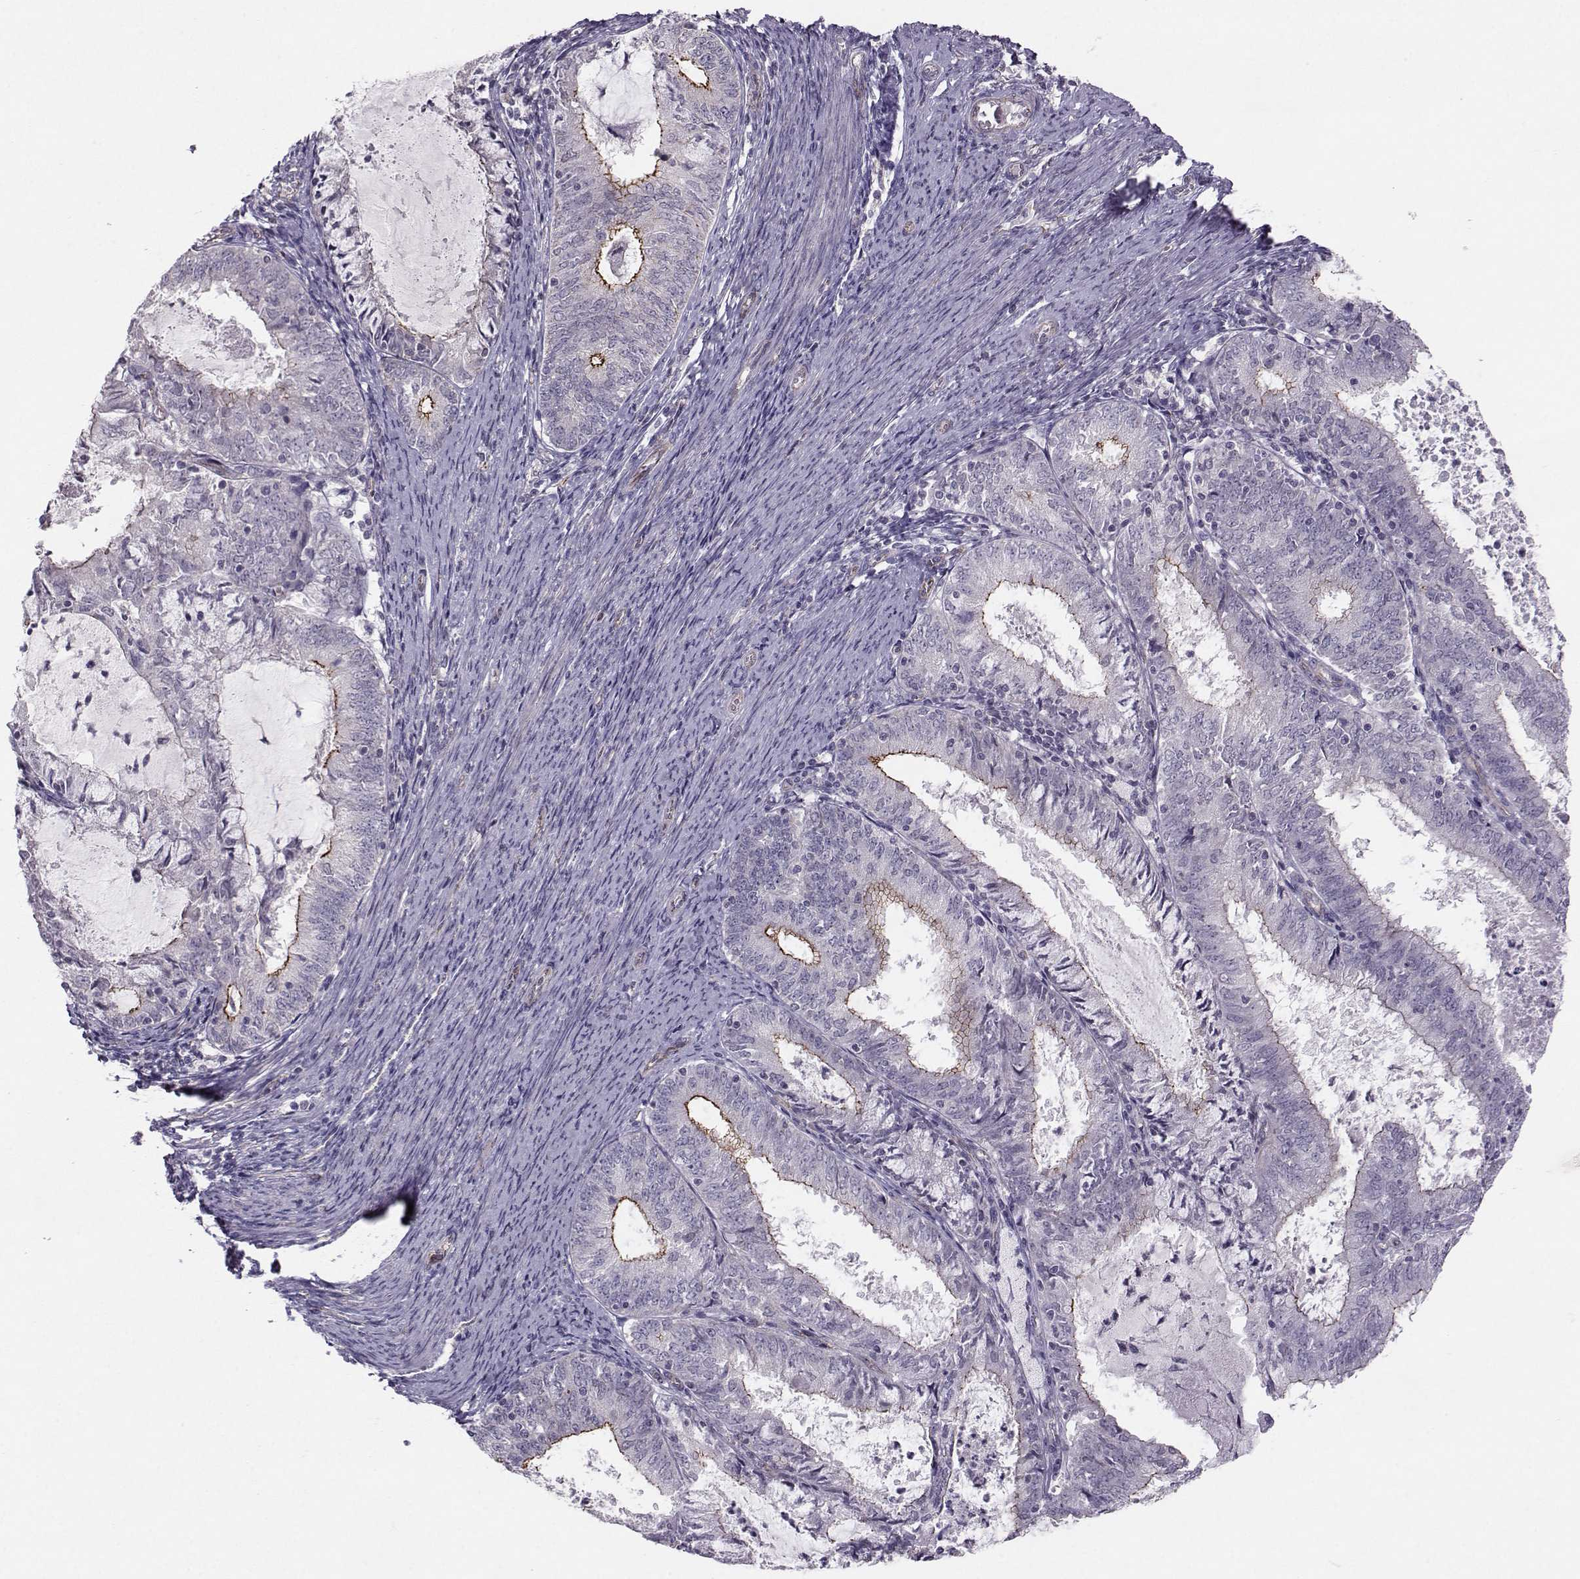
{"staining": {"intensity": "moderate", "quantity": "<25%", "location": "cytoplasmic/membranous"}, "tissue": "endometrial cancer", "cell_type": "Tumor cells", "image_type": "cancer", "snomed": [{"axis": "morphology", "description": "Adenocarcinoma, NOS"}, {"axis": "topography", "description": "Endometrium"}], "caption": "A brown stain shows moderate cytoplasmic/membranous staining of a protein in adenocarcinoma (endometrial) tumor cells.", "gene": "MAST1", "patient": {"sex": "female", "age": 57}}